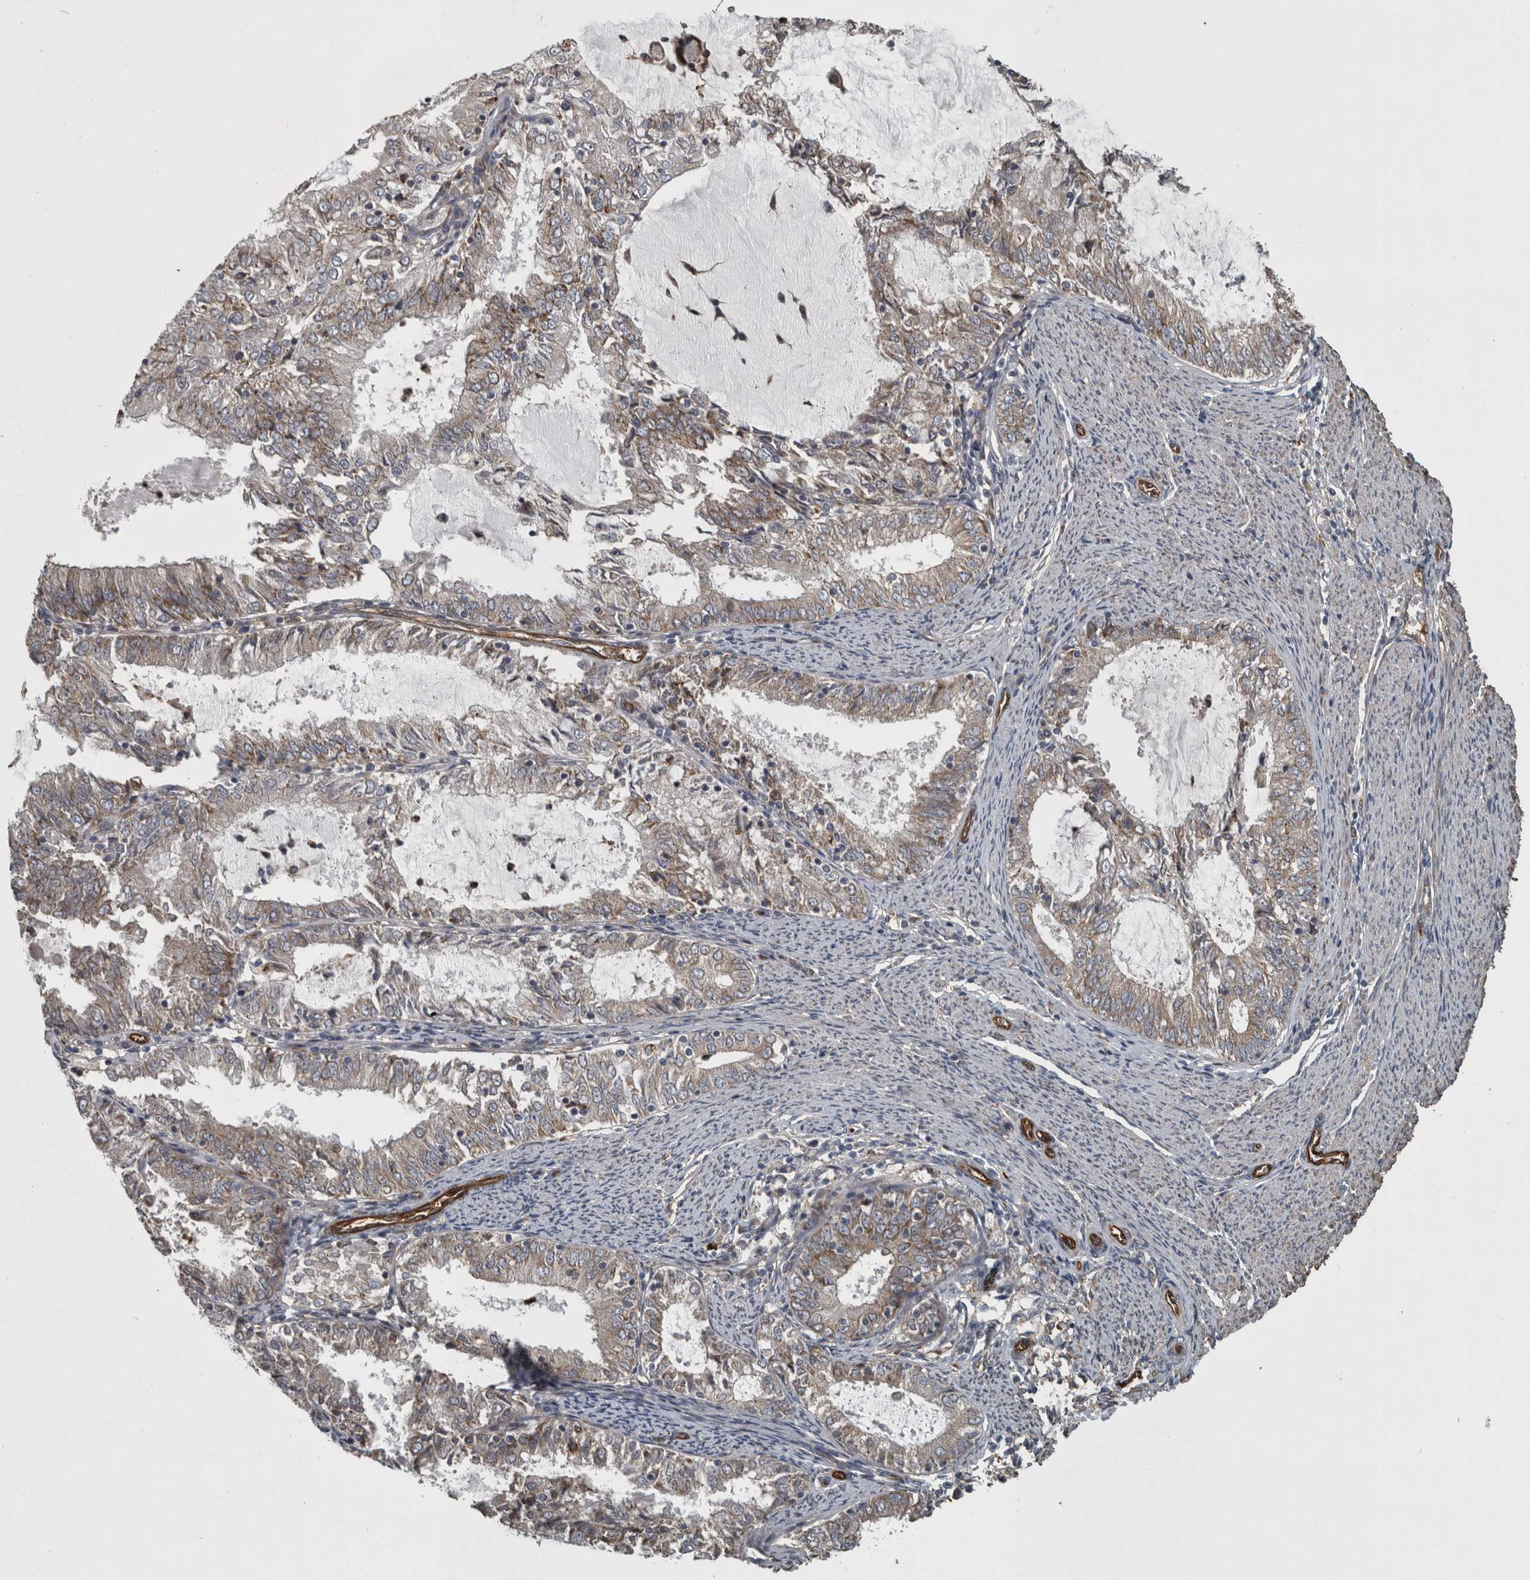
{"staining": {"intensity": "weak", "quantity": "<25%", "location": "cytoplasmic/membranous"}, "tissue": "endometrial cancer", "cell_type": "Tumor cells", "image_type": "cancer", "snomed": [{"axis": "morphology", "description": "Adenocarcinoma, NOS"}, {"axis": "topography", "description": "Endometrium"}], "caption": "High magnification brightfield microscopy of endometrial adenocarcinoma stained with DAB (3,3'-diaminobenzidine) (brown) and counterstained with hematoxylin (blue): tumor cells show no significant staining.", "gene": "EXOC8", "patient": {"sex": "female", "age": 57}}